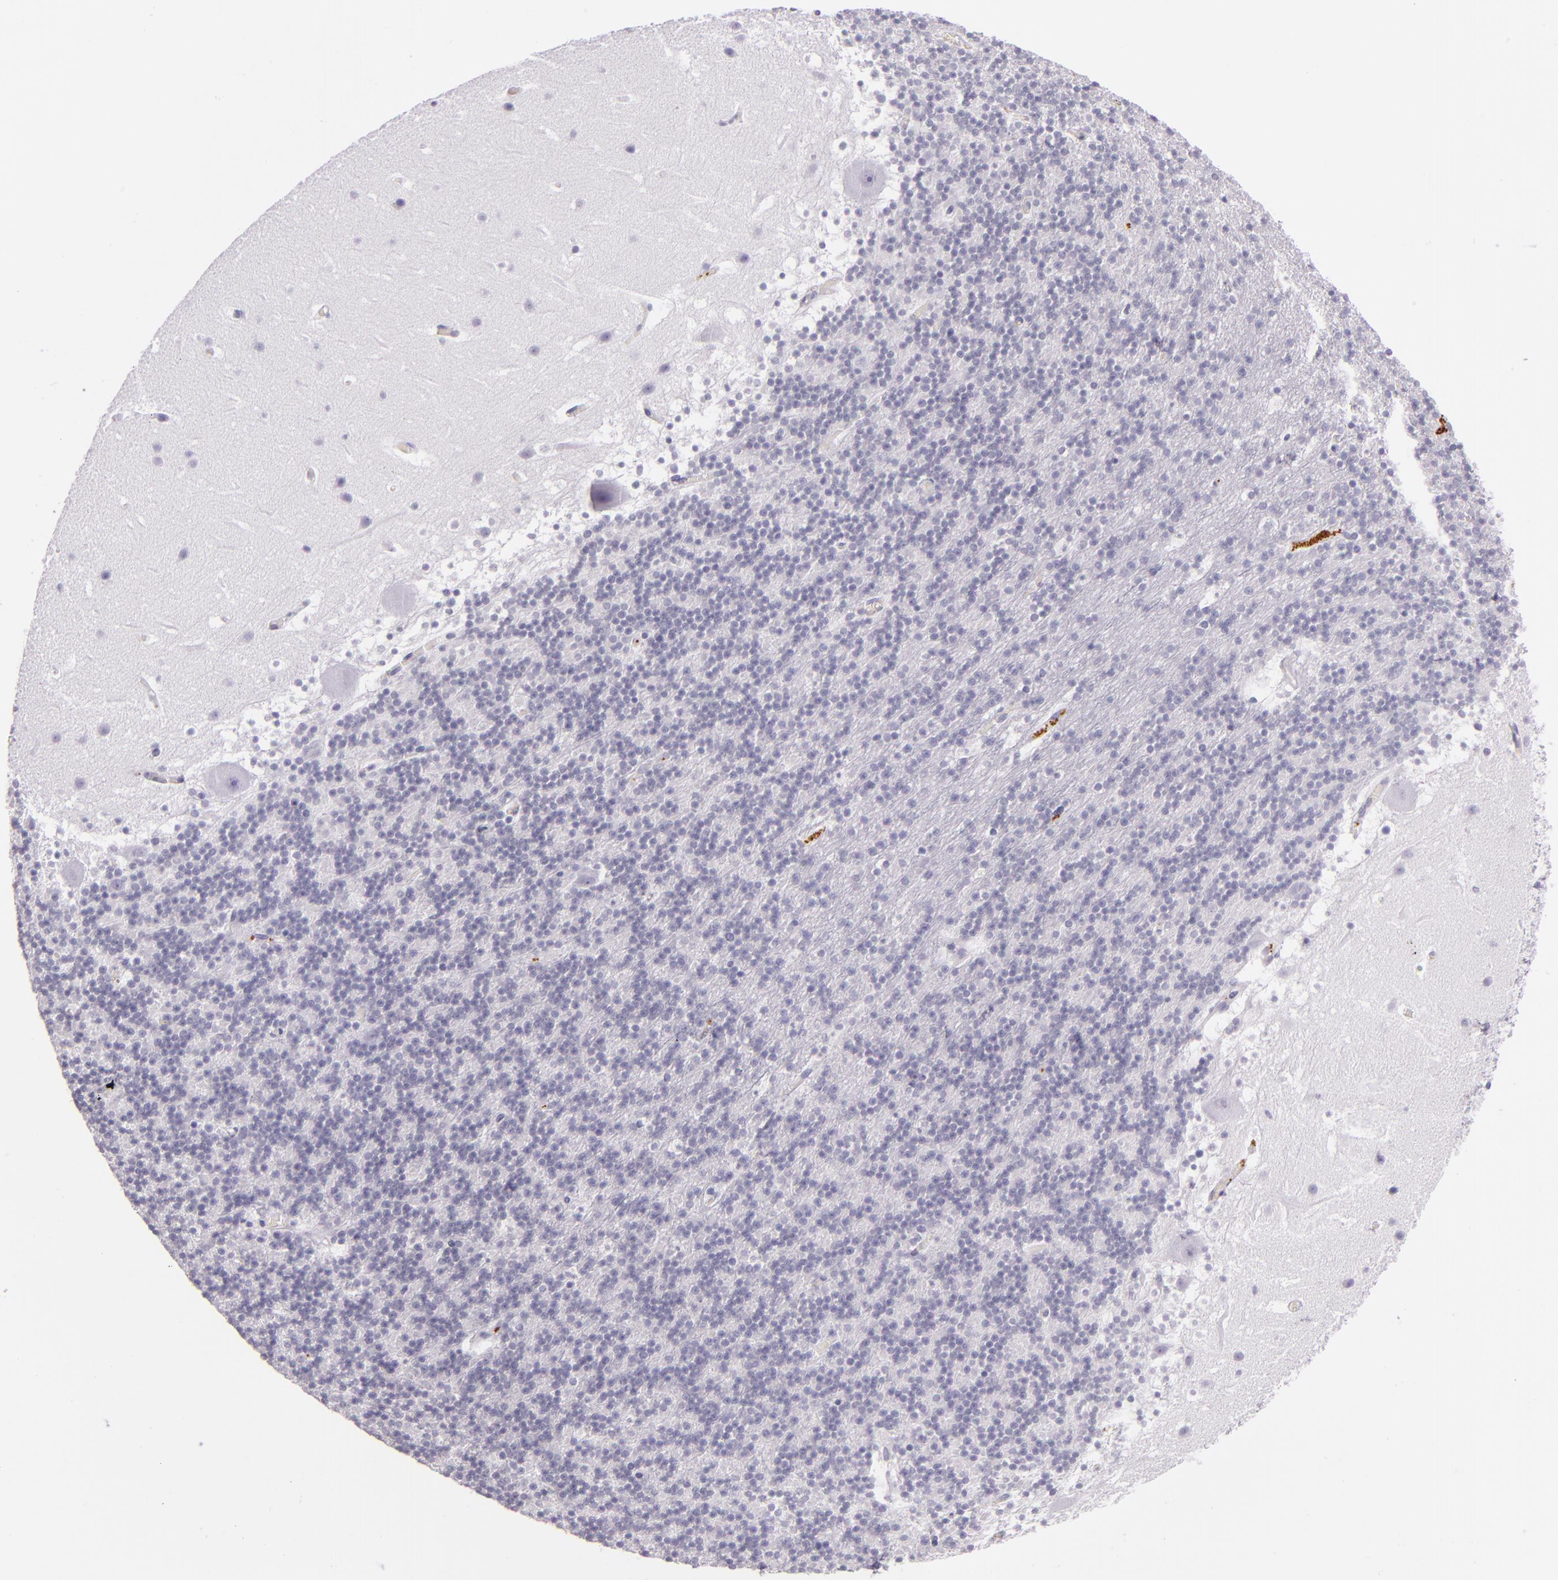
{"staining": {"intensity": "negative", "quantity": "none", "location": "none"}, "tissue": "cerebellum", "cell_type": "Cells in granular layer", "image_type": "normal", "snomed": [{"axis": "morphology", "description": "Normal tissue, NOS"}, {"axis": "topography", "description": "Cerebellum"}], "caption": "Immunohistochemistry (IHC) of benign cerebellum demonstrates no positivity in cells in granular layer. (DAB (3,3'-diaminobenzidine) IHC visualized using brightfield microscopy, high magnification).", "gene": "SELP", "patient": {"sex": "male", "age": 45}}